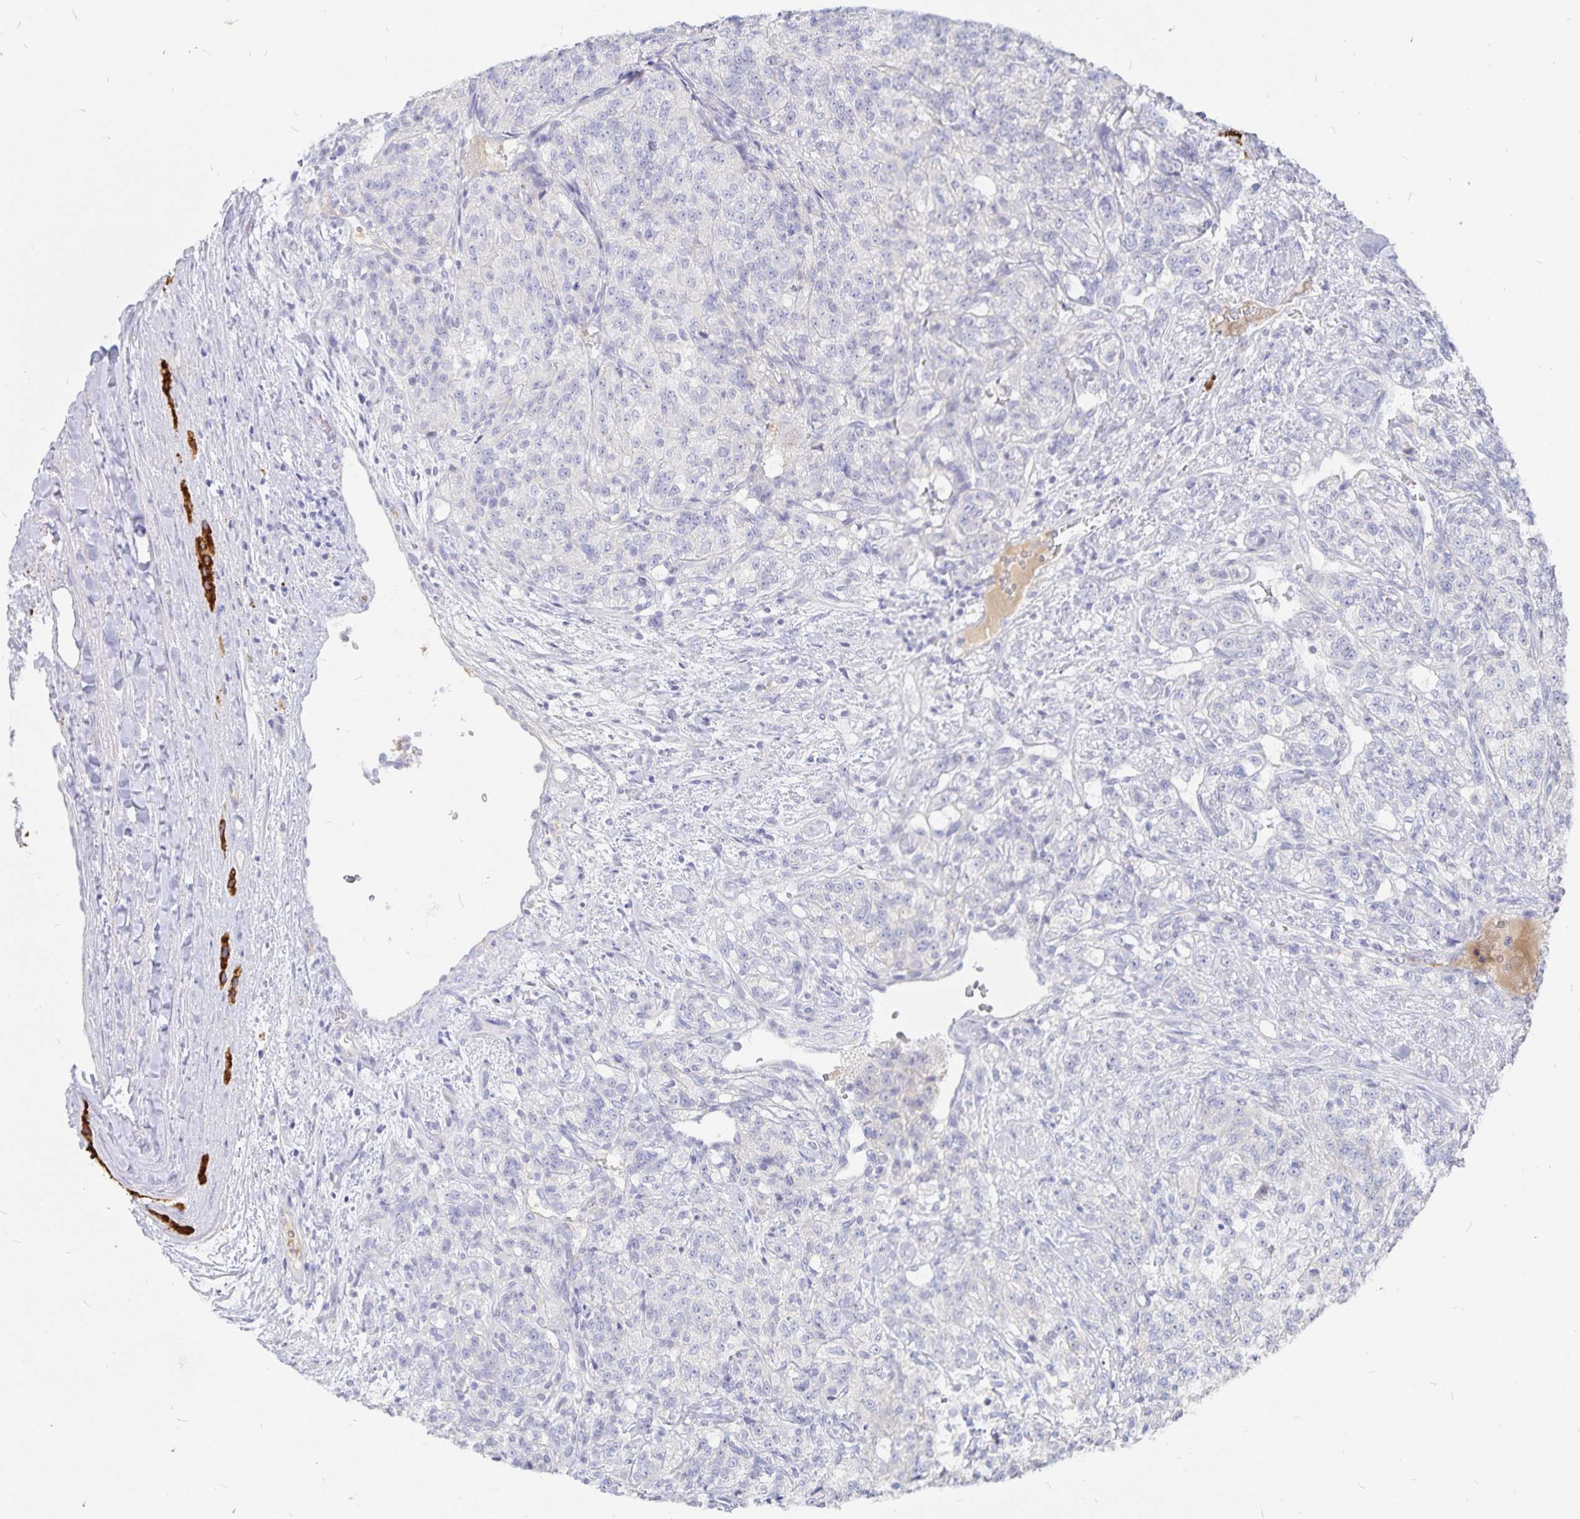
{"staining": {"intensity": "negative", "quantity": "none", "location": "none"}, "tissue": "renal cancer", "cell_type": "Tumor cells", "image_type": "cancer", "snomed": [{"axis": "morphology", "description": "Adenocarcinoma, NOS"}, {"axis": "topography", "description": "Kidney"}], "caption": "IHC micrograph of adenocarcinoma (renal) stained for a protein (brown), which exhibits no staining in tumor cells.", "gene": "PKHD1", "patient": {"sex": "female", "age": 63}}